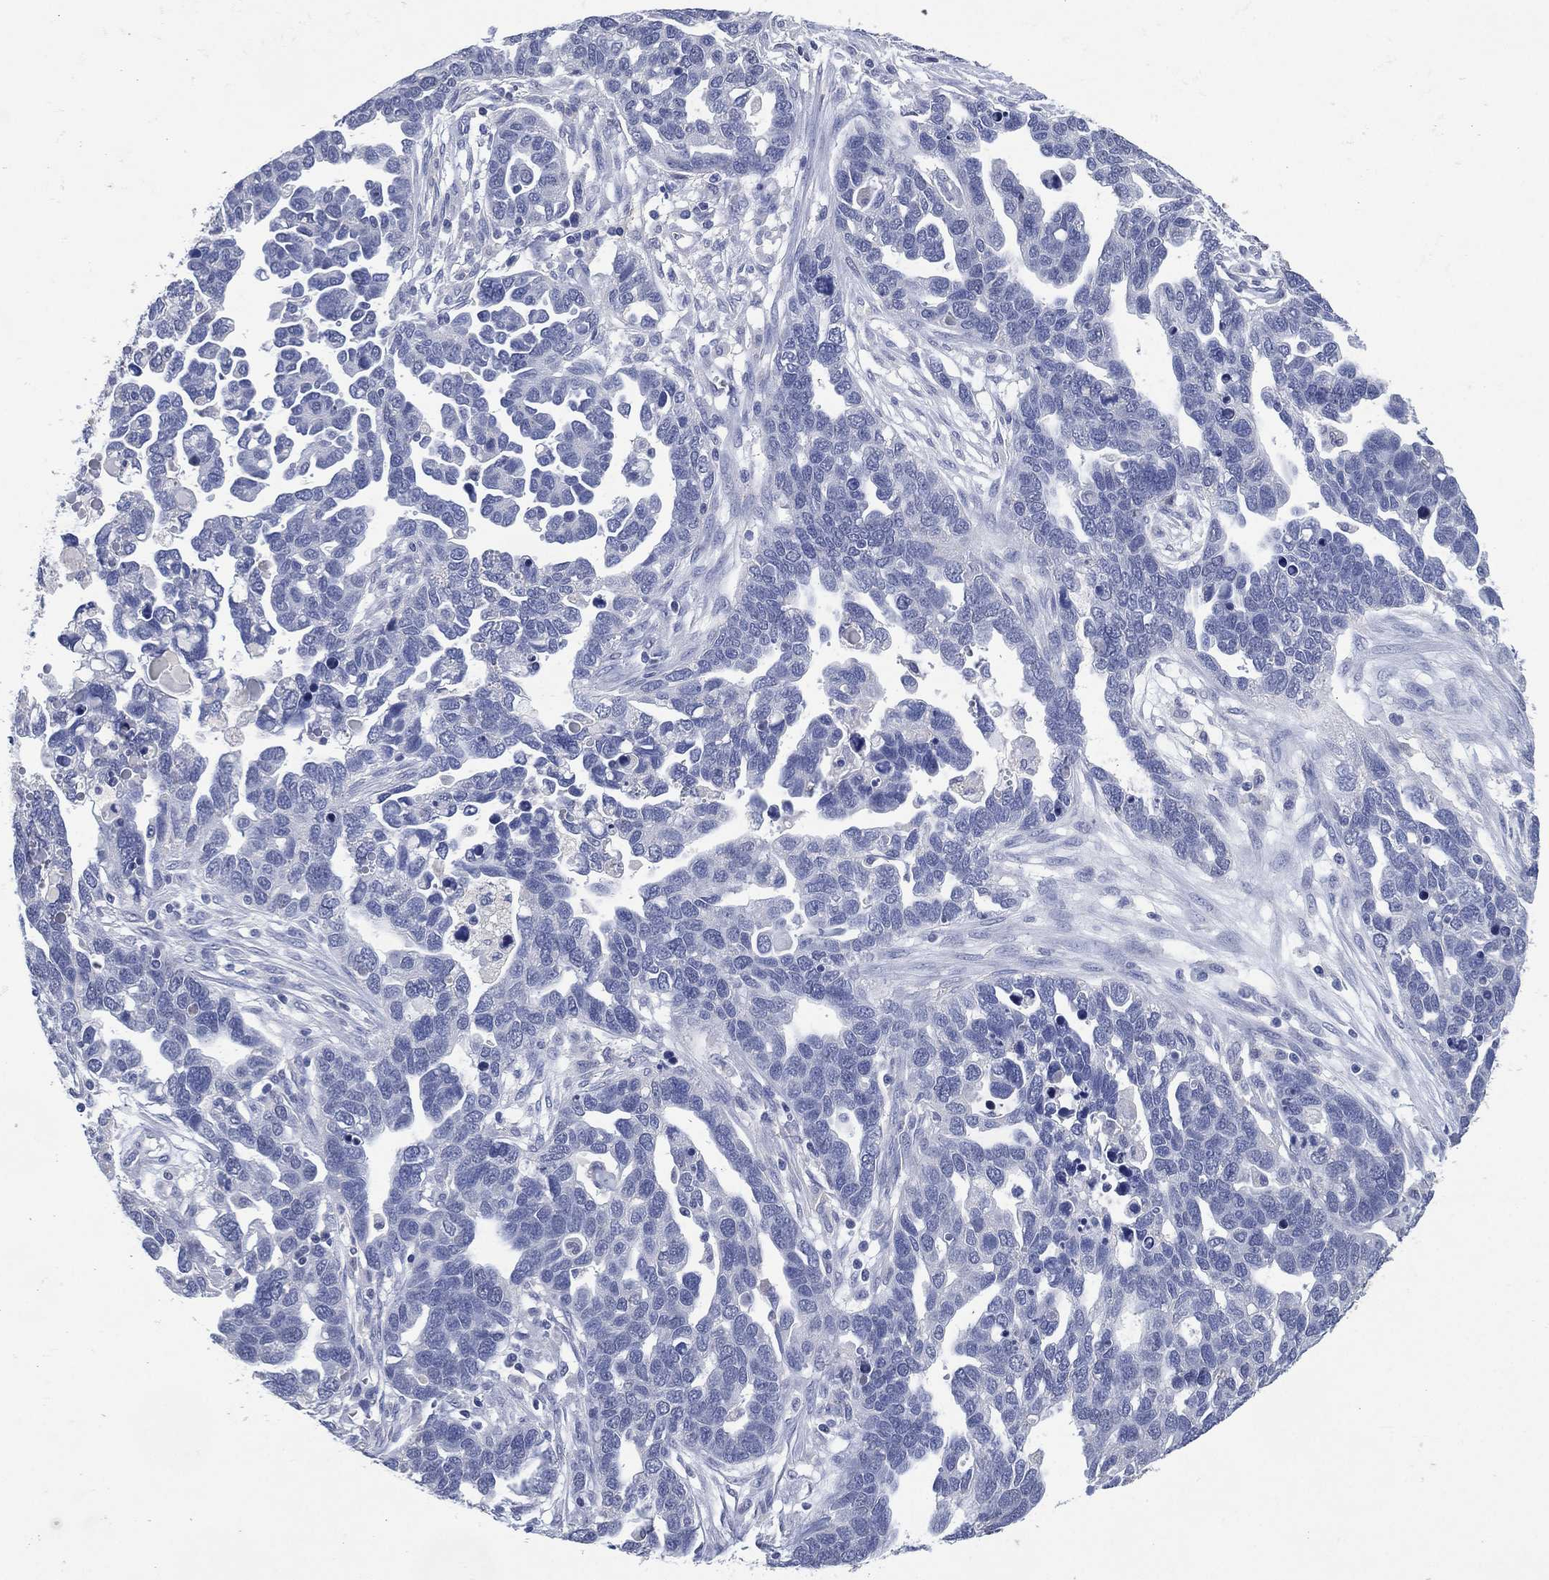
{"staining": {"intensity": "negative", "quantity": "none", "location": "none"}, "tissue": "ovarian cancer", "cell_type": "Tumor cells", "image_type": "cancer", "snomed": [{"axis": "morphology", "description": "Cystadenocarcinoma, serous, NOS"}, {"axis": "topography", "description": "Ovary"}], "caption": "Serous cystadenocarcinoma (ovarian) was stained to show a protein in brown. There is no significant expression in tumor cells. The staining was performed using DAB (3,3'-diaminobenzidine) to visualize the protein expression in brown, while the nuclei were stained in blue with hematoxylin (Magnification: 20x).", "gene": "FSCN2", "patient": {"sex": "female", "age": 54}}